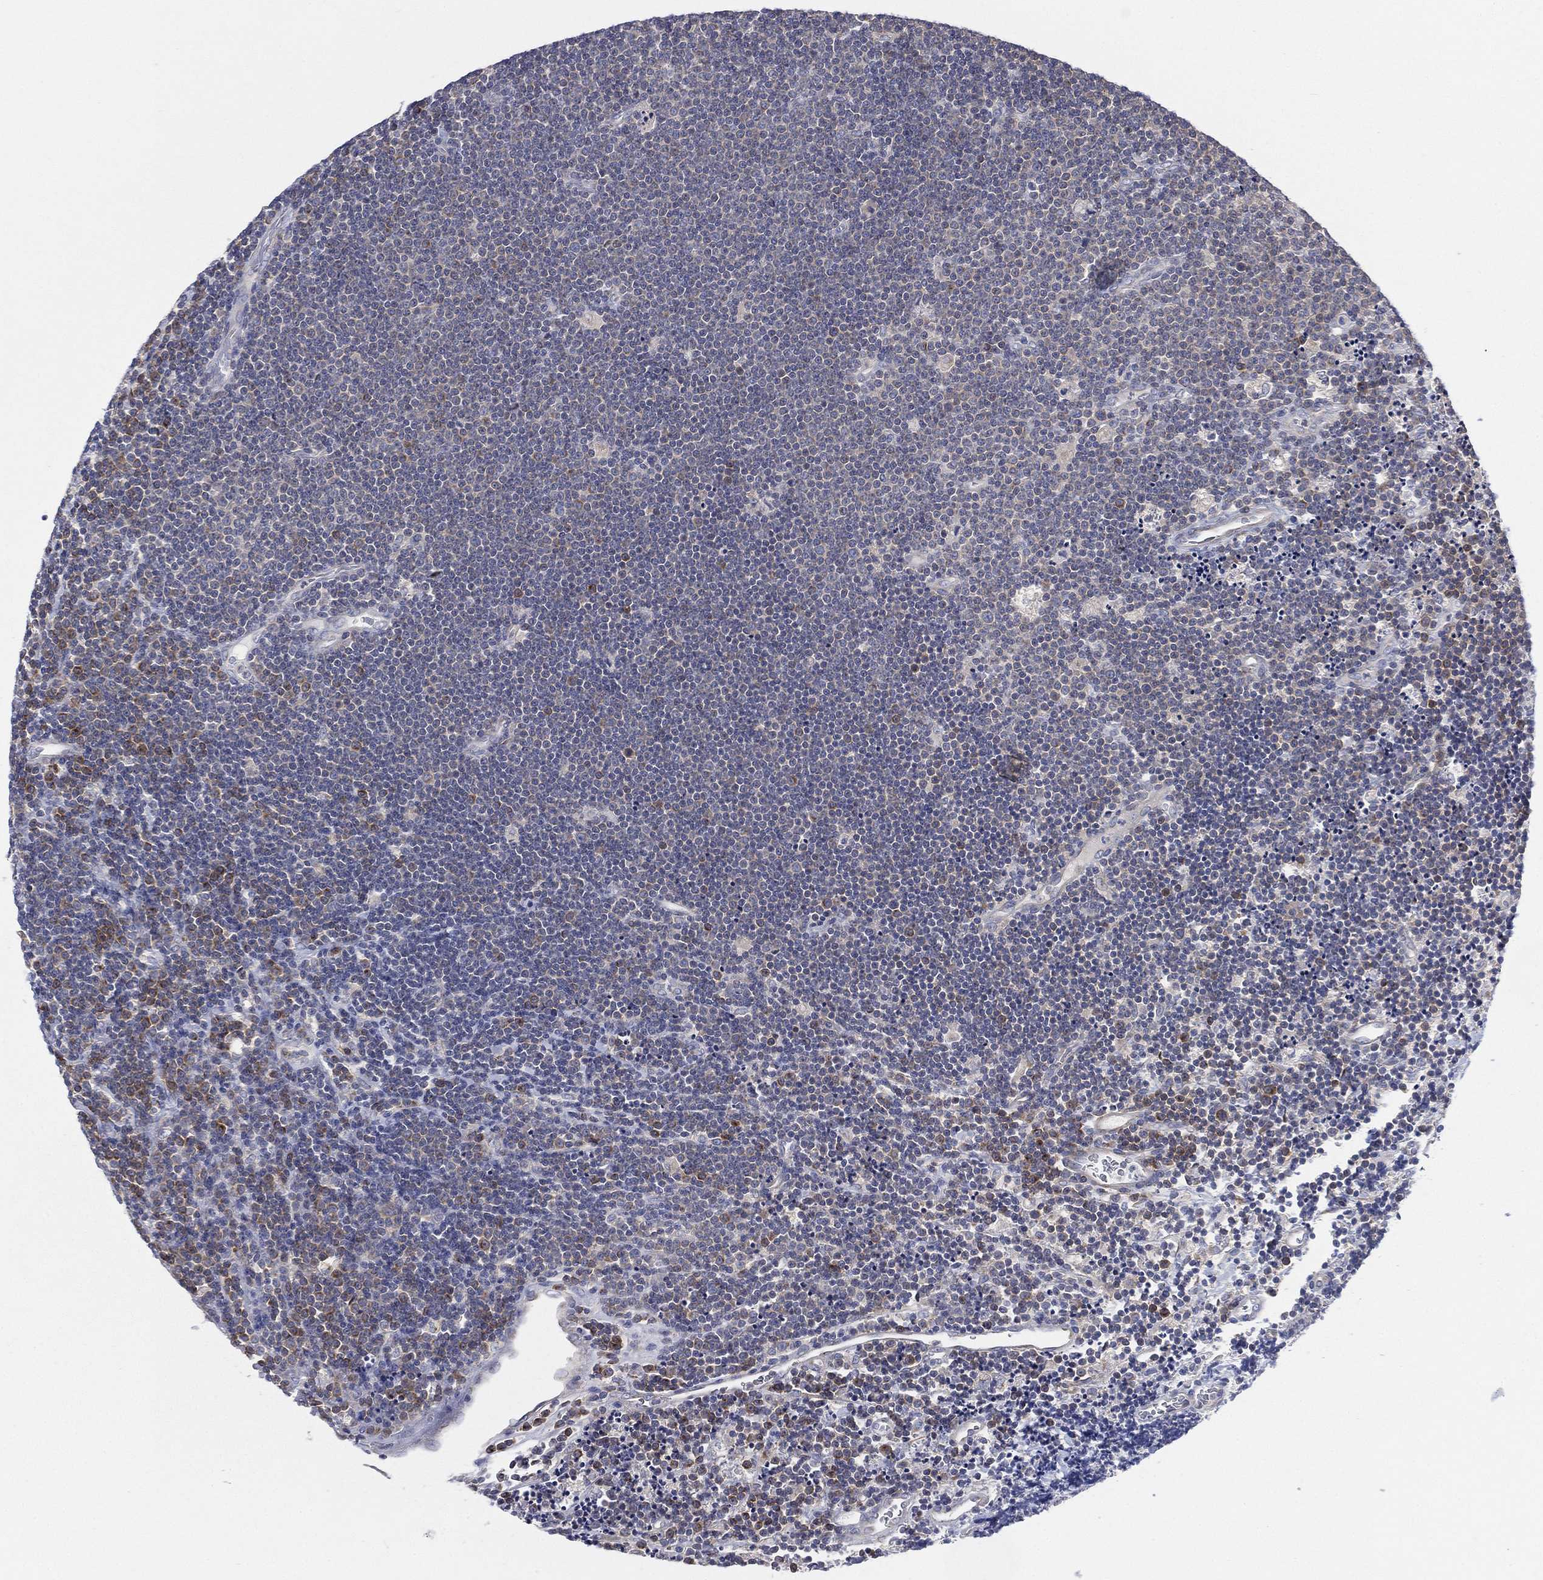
{"staining": {"intensity": "negative", "quantity": "none", "location": "none"}, "tissue": "lymphoma", "cell_type": "Tumor cells", "image_type": "cancer", "snomed": [{"axis": "morphology", "description": "Malignant lymphoma, non-Hodgkin's type, Low grade"}, {"axis": "topography", "description": "Brain"}], "caption": "DAB immunohistochemical staining of malignant lymphoma, non-Hodgkin's type (low-grade) demonstrates no significant staining in tumor cells. (DAB (3,3'-diaminobenzidine) IHC, high magnification).", "gene": "ATP8A2", "patient": {"sex": "female", "age": 66}}